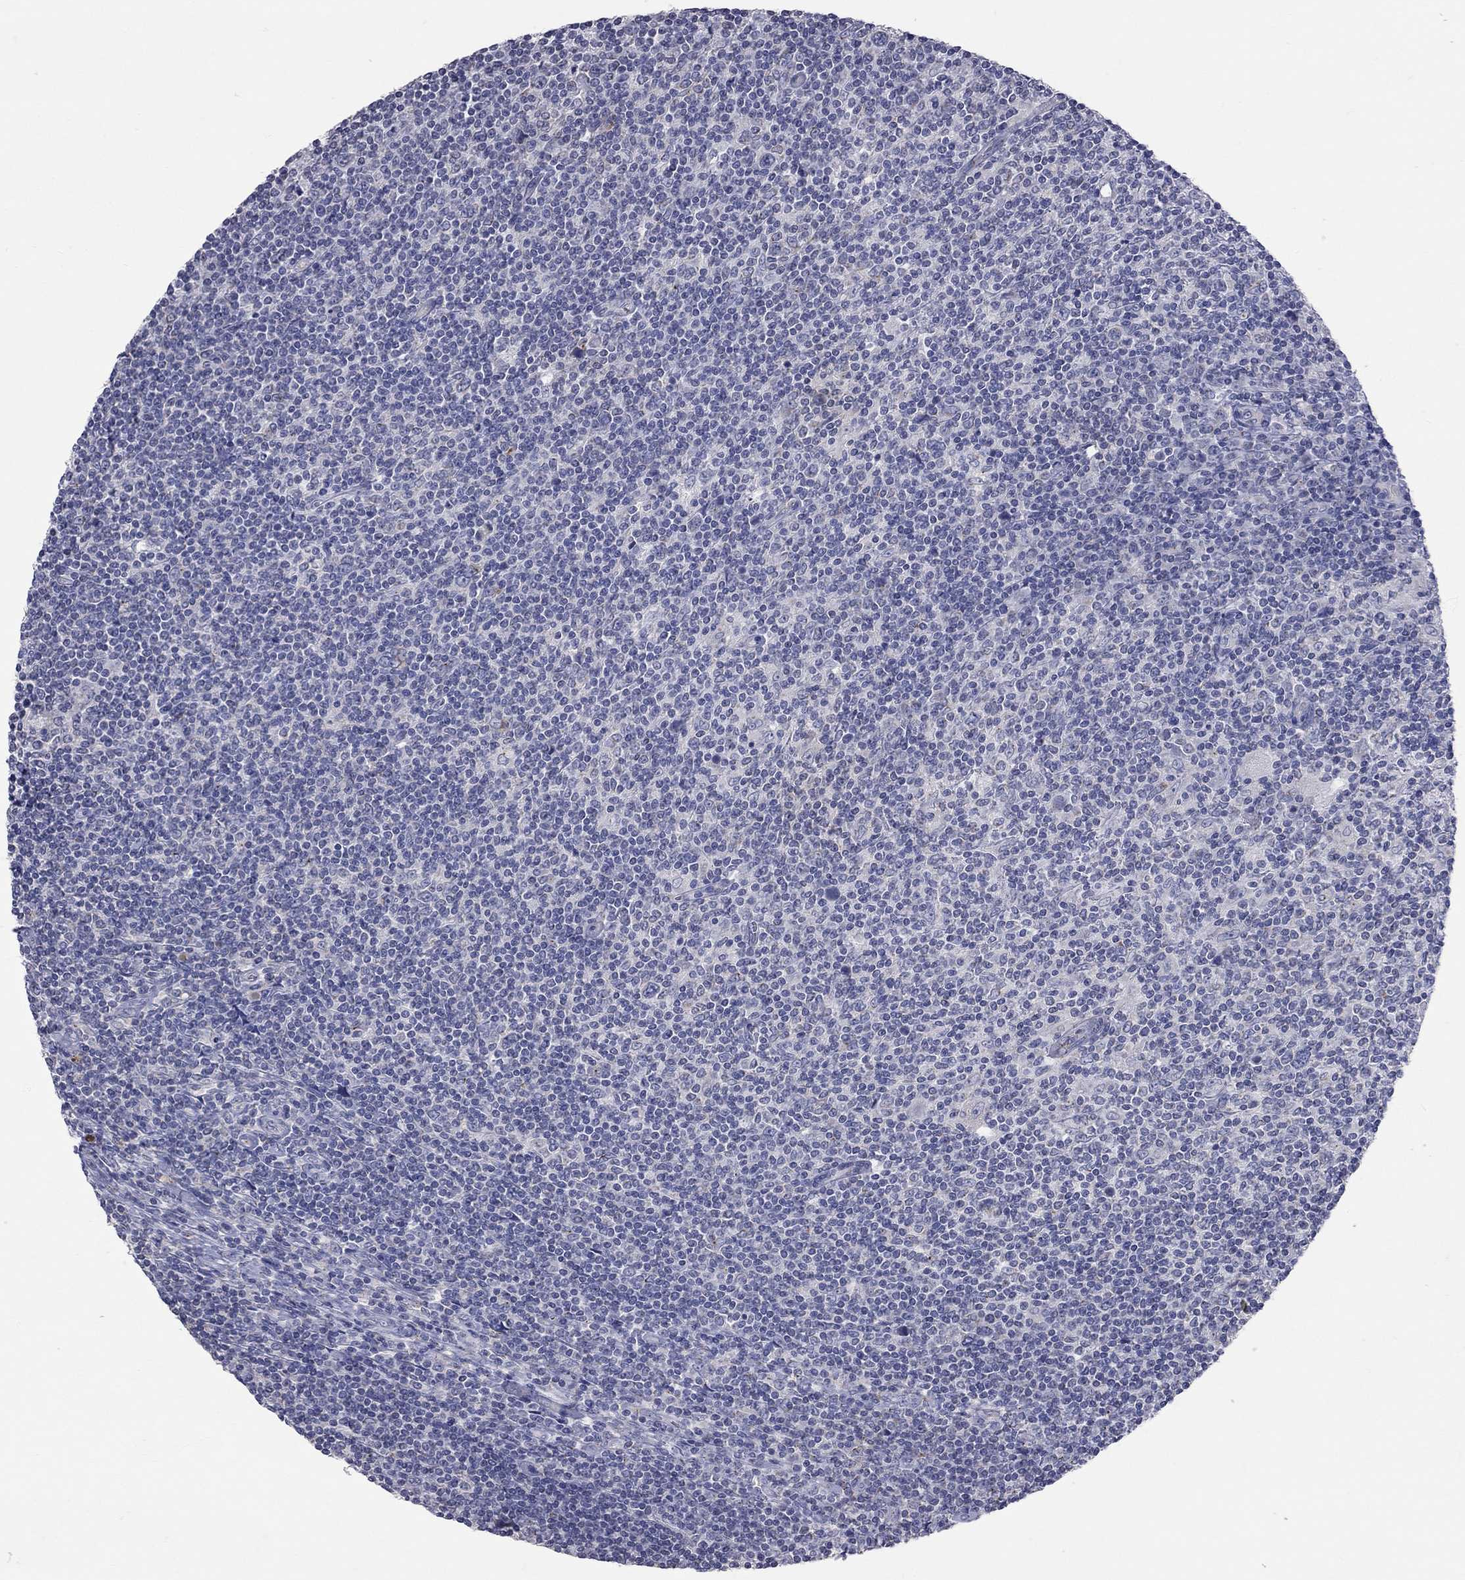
{"staining": {"intensity": "negative", "quantity": "none", "location": "none"}, "tissue": "lymphoma", "cell_type": "Tumor cells", "image_type": "cancer", "snomed": [{"axis": "morphology", "description": "Hodgkin's disease, NOS"}, {"axis": "topography", "description": "Lymph node"}], "caption": "Tumor cells are negative for protein expression in human lymphoma.", "gene": "OPRK1", "patient": {"sex": "male", "age": 40}}